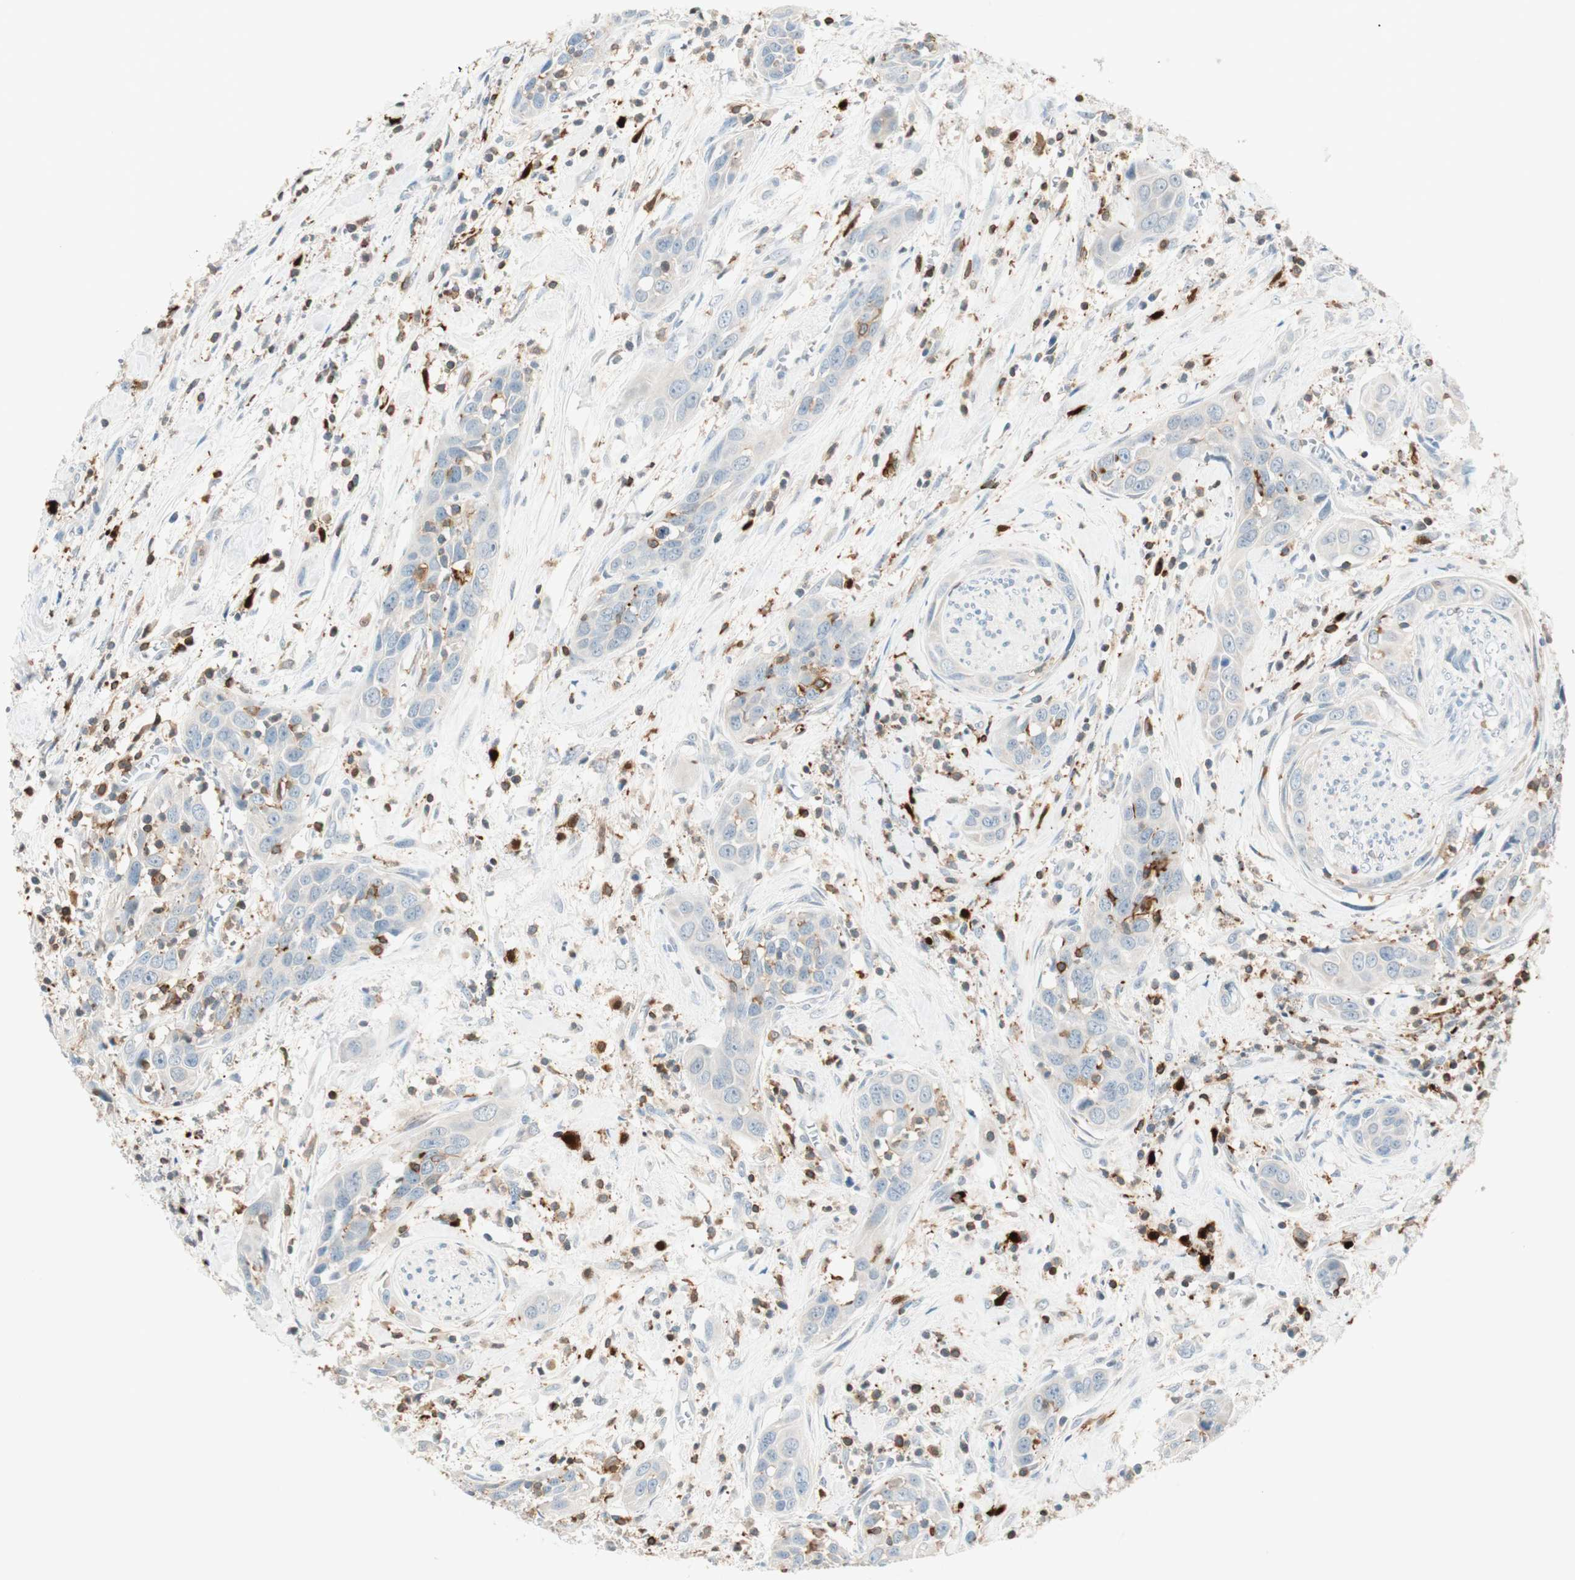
{"staining": {"intensity": "weak", "quantity": "25%-75%", "location": "cytoplasmic/membranous"}, "tissue": "head and neck cancer", "cell_type": "Tumor cells", "image_type": "cancer", "snomed": [{"axis": "morphology", "description": "Squamous cell carcinoma, NOS"}, {"axis": "topography", "description": "Oral tissue"}, {"axis": "topography", "description": "Head-Neck"}], "caption": "A histopathology image showing weak cytoplasmic/membranous expression in about 25%-75% of tumor cells in head and neck squamous cell carcinoma, as visualized by brown immunohistochemical staining.", "gene": "HPGD", "patient": {"sex": "female", "age": 50}}